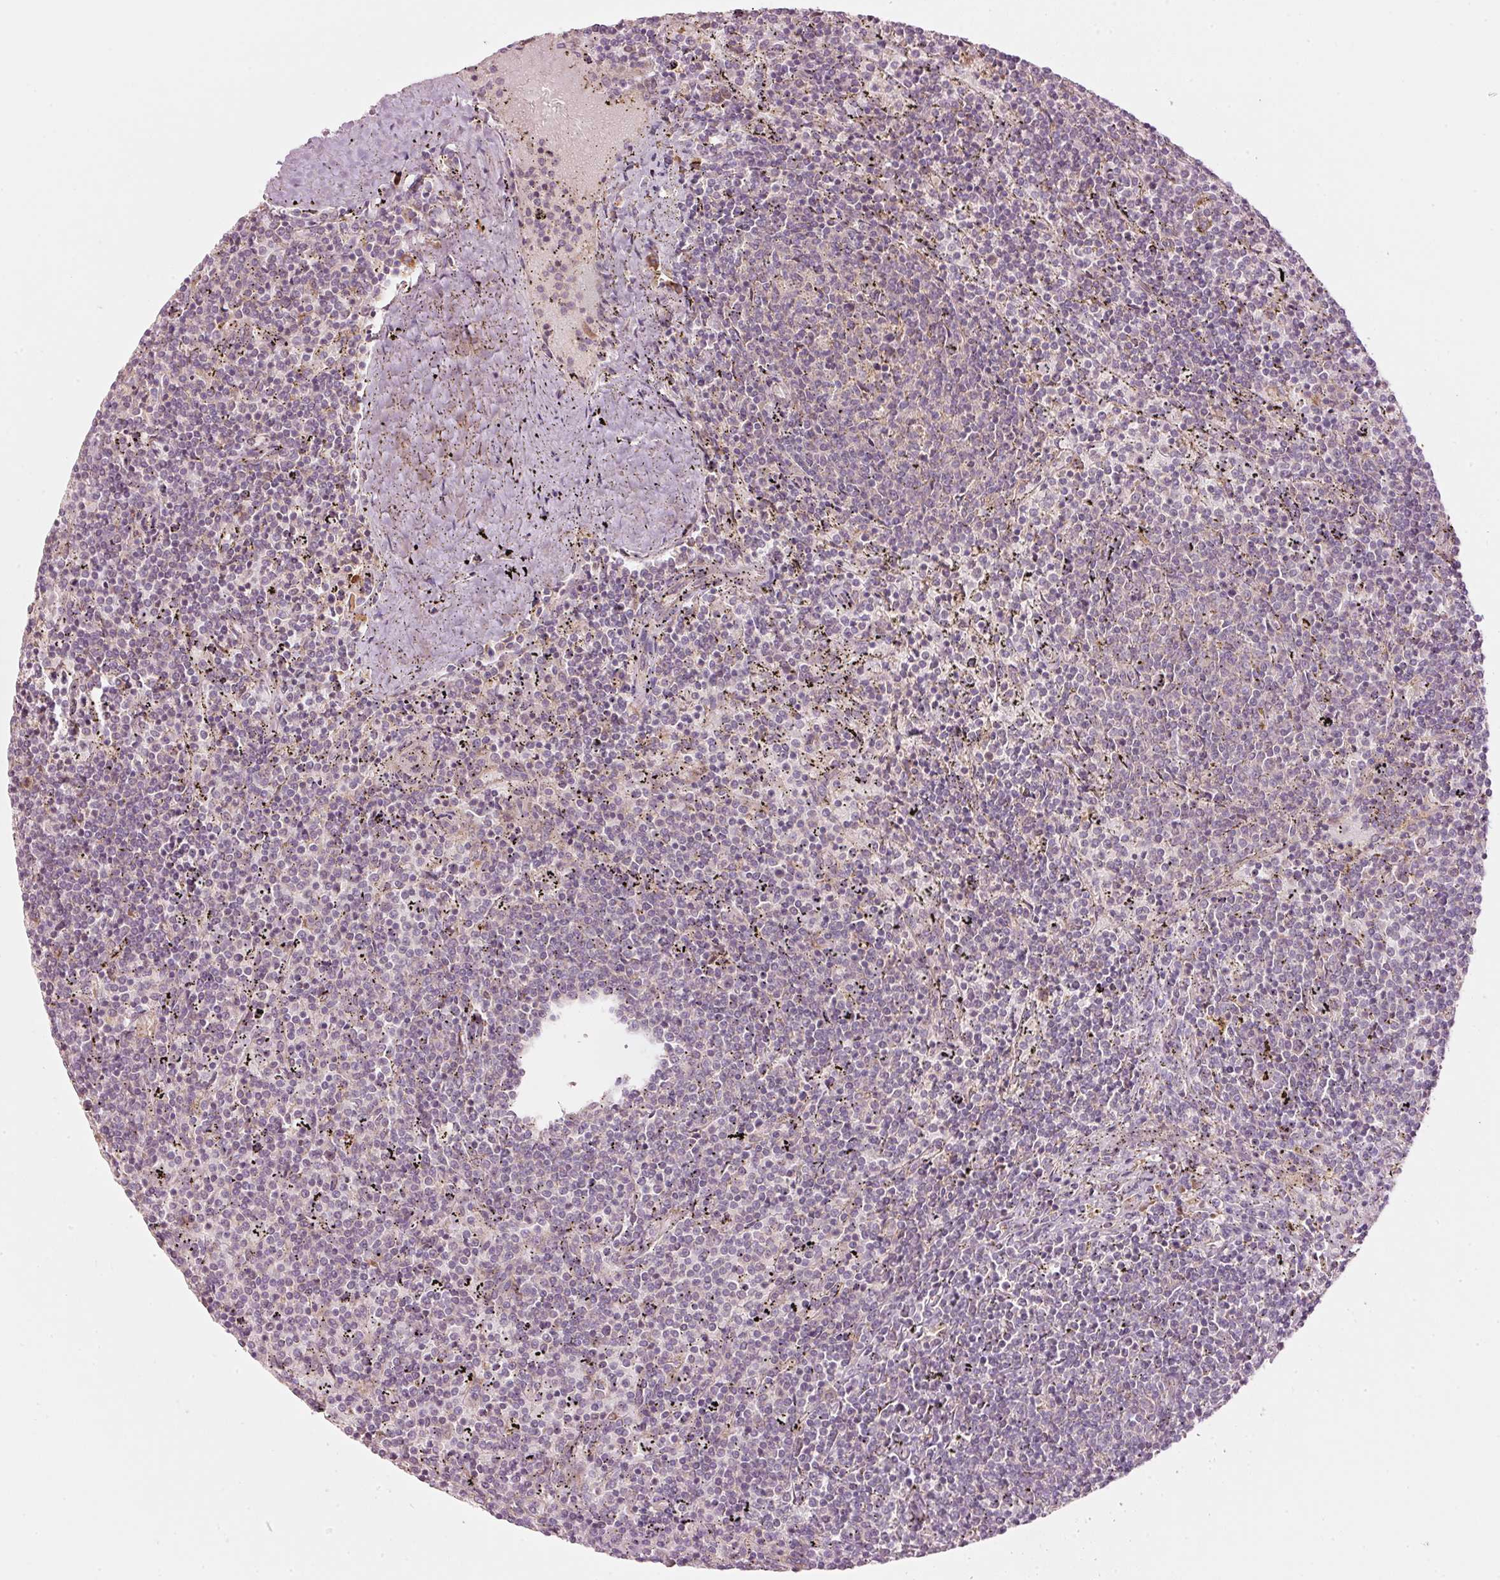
{"staining": {"intensity": "negative", "quantity": "none", "location": "none"}, "tissue": "lymphoma", "cell_type": "Tumor cells", "image_type": "cancer", "snomed": [{"axis": "morphology", "description": "Malignant lymphoma, non-Hodgkin's type, Low grade"}, {"axis": "topography", "description": "Spleen"}], "caption": "DAB (3,3'-diaminobenzidine) immunohistochemical staining of human lymphoma demonstrates no significant expression in tumor cells.", "gene": "MAP10", "patient": {"sex": "female", "age": 50}}